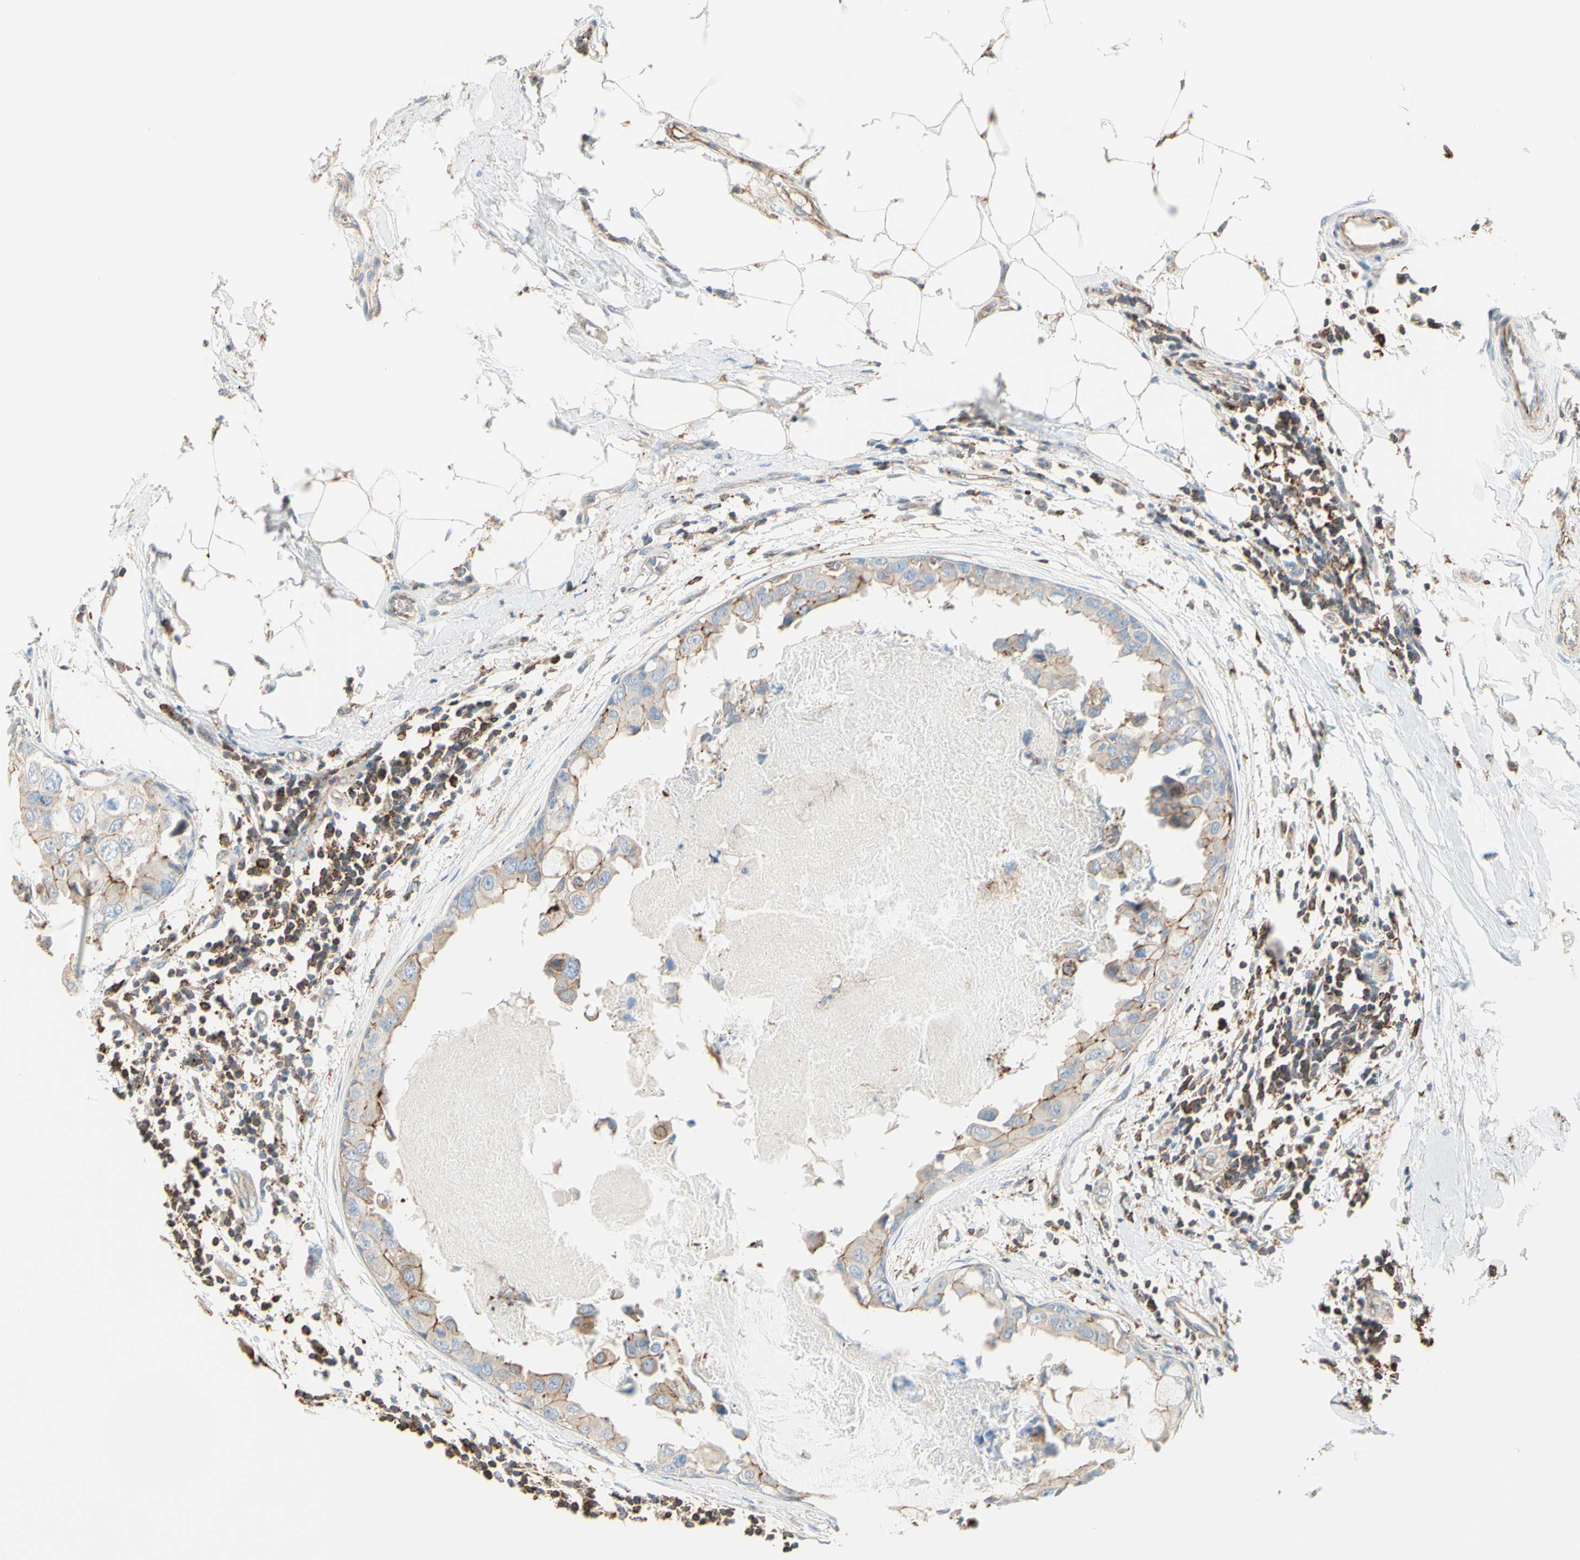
{"staining": {"intensity": "moderate", "quantity": "25%-75%", "location": "cytoplasmic/membranous"}, "tissue": "breast cancer", "cell_type": "Tumor cells", "image_type": "cancer", "snomed": [{"axis": "morphology", "description": "Duct carcinoma"}, {"axis": "topography", "description": "Breast"}], "caption": "This is an image of immunohistochemistry (IHC) staining of breast cancer (infiltrating ductal carcinoma), which shows moderate expression in the cytoplasmic/membranous of tumor cells.", "gene": "SEMA4C", "patient": {"sex": "female", "age": 40}}